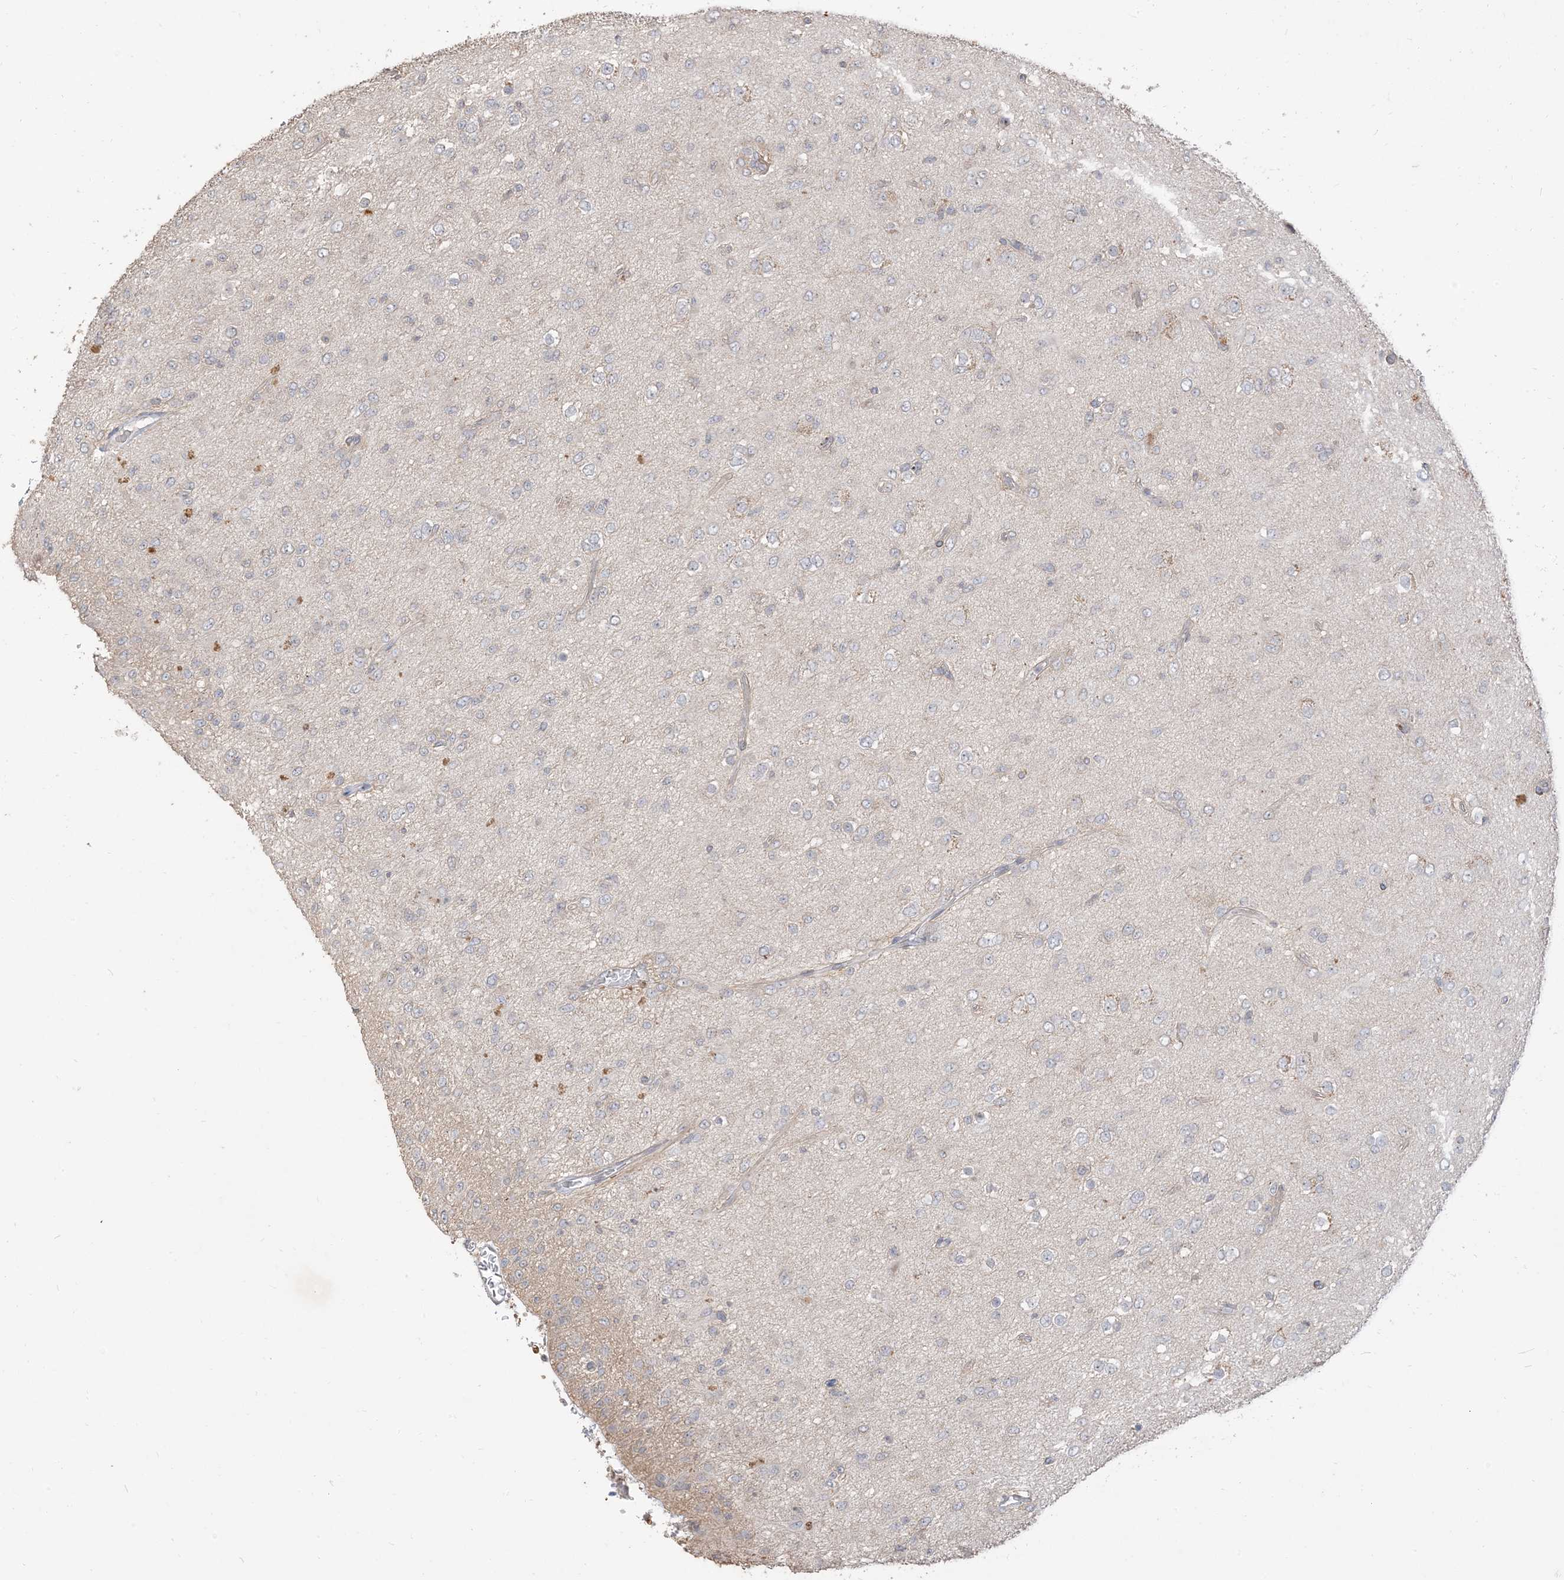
{"staining": {"intensity": "negative", "quantity": "none", "location": "none"}, "tissue": "glioma", "cell_type": "Tumor cells", "image_type": "cancer", "snomed": [{"axis": "morphology", "description": "Glioma, malignant, Low grade"}, {"axis": "topography", "description": "Brain"}], "caption": "The immunohistochemistry histopathology image has no significant expression in tumor cells of glioma tissue.", "gene": "RNF175", "patient": {"sex": "male", "age": 65}}